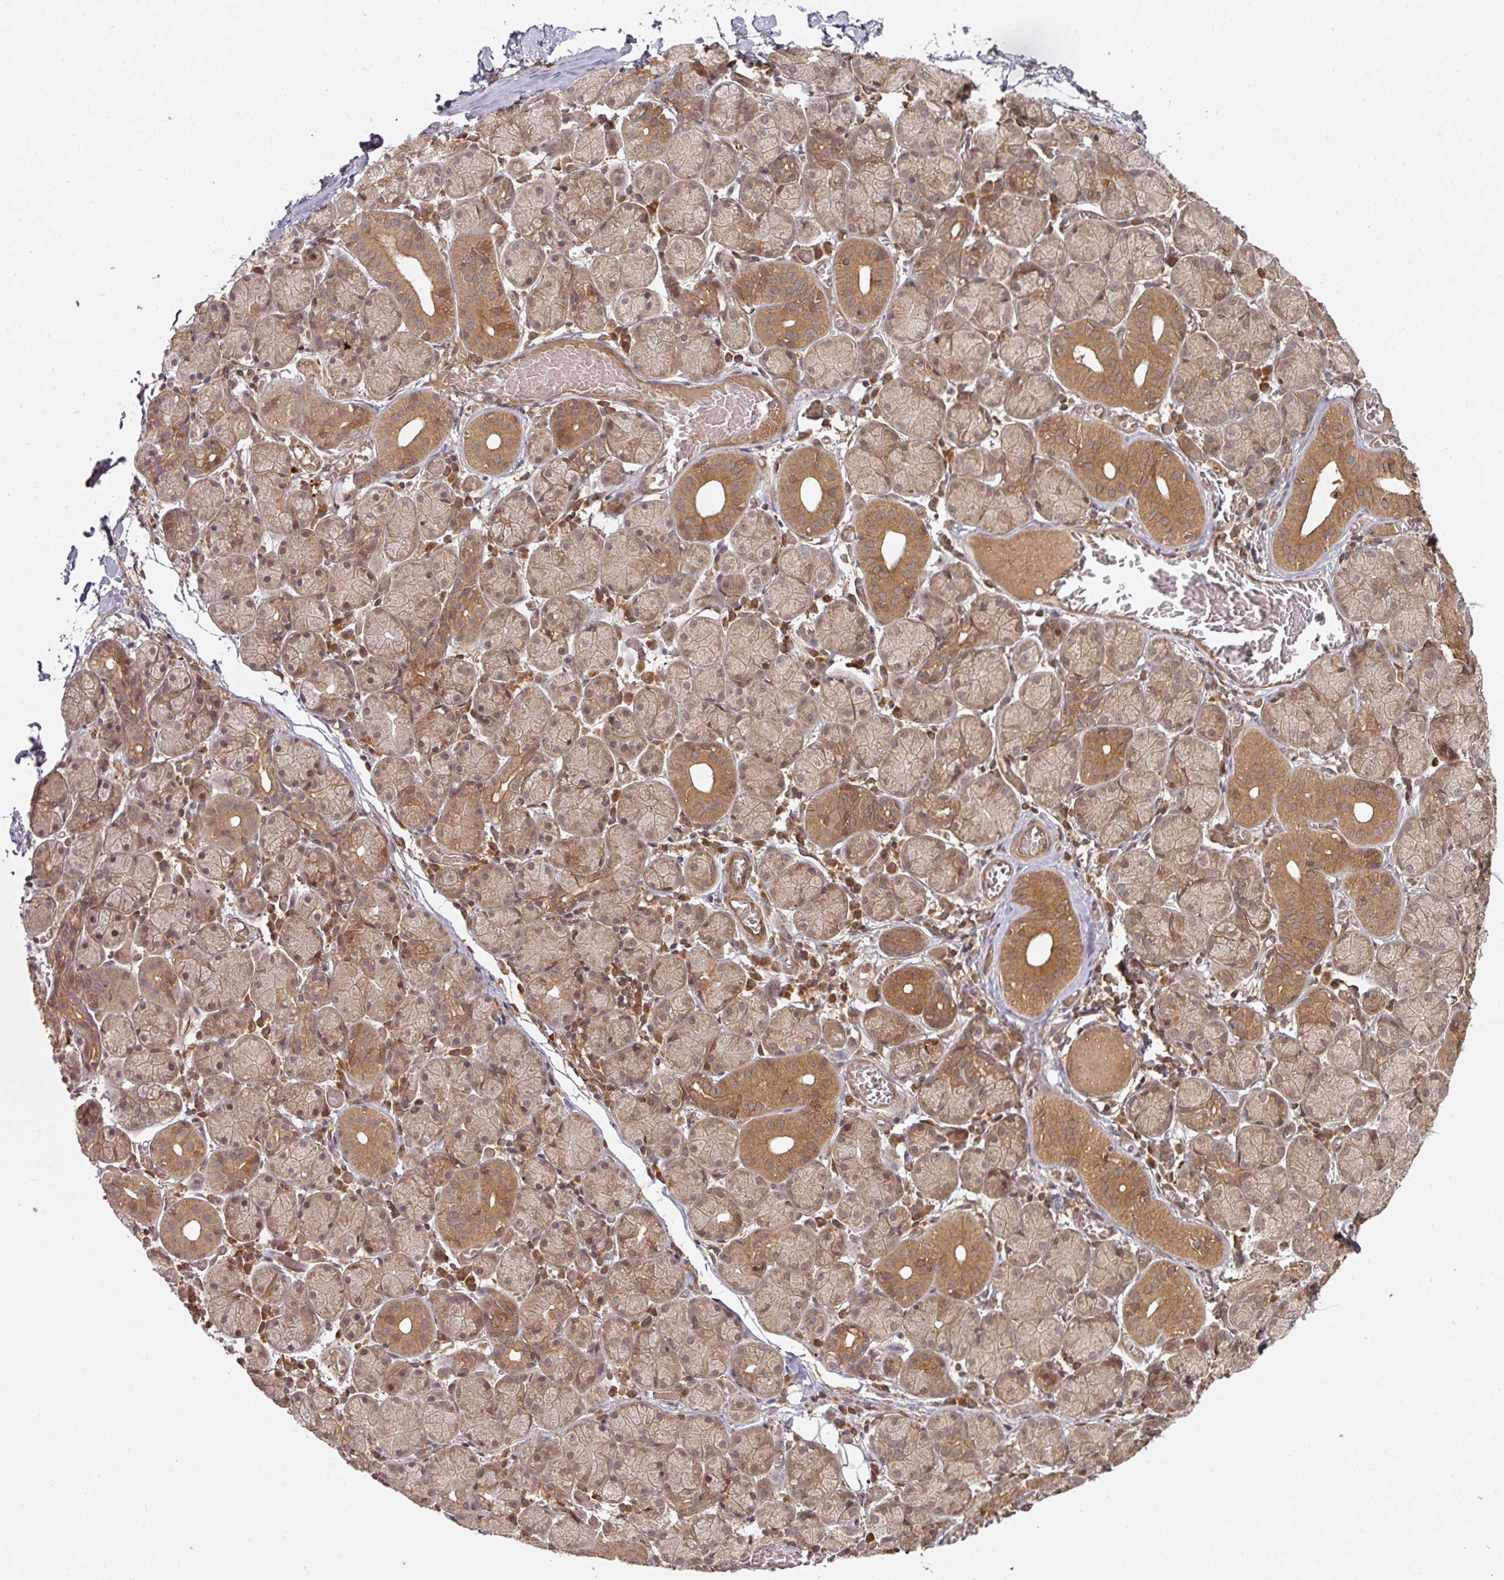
{"staining": {"intensity": "moderate", "quantity": ">75%", "location": "cytoplasmic/membranous"}, "tissue": "salivary gland", "cell_type": "Glandular cells", "image_type": "normal", "snomed": [{"axis": "morphology", "description": "Normal tissue, NOS"}, {"axis": "topography", "description": "Salivary gland"}], "caption": "Protein expression analysis of normal salivary gland exhibits moderate cytoplasmic/membranous staining in approximately >75% of glandular cells.", "gene": "EIF4EBP2", "patient": {"sex": "female", "age": 24}}